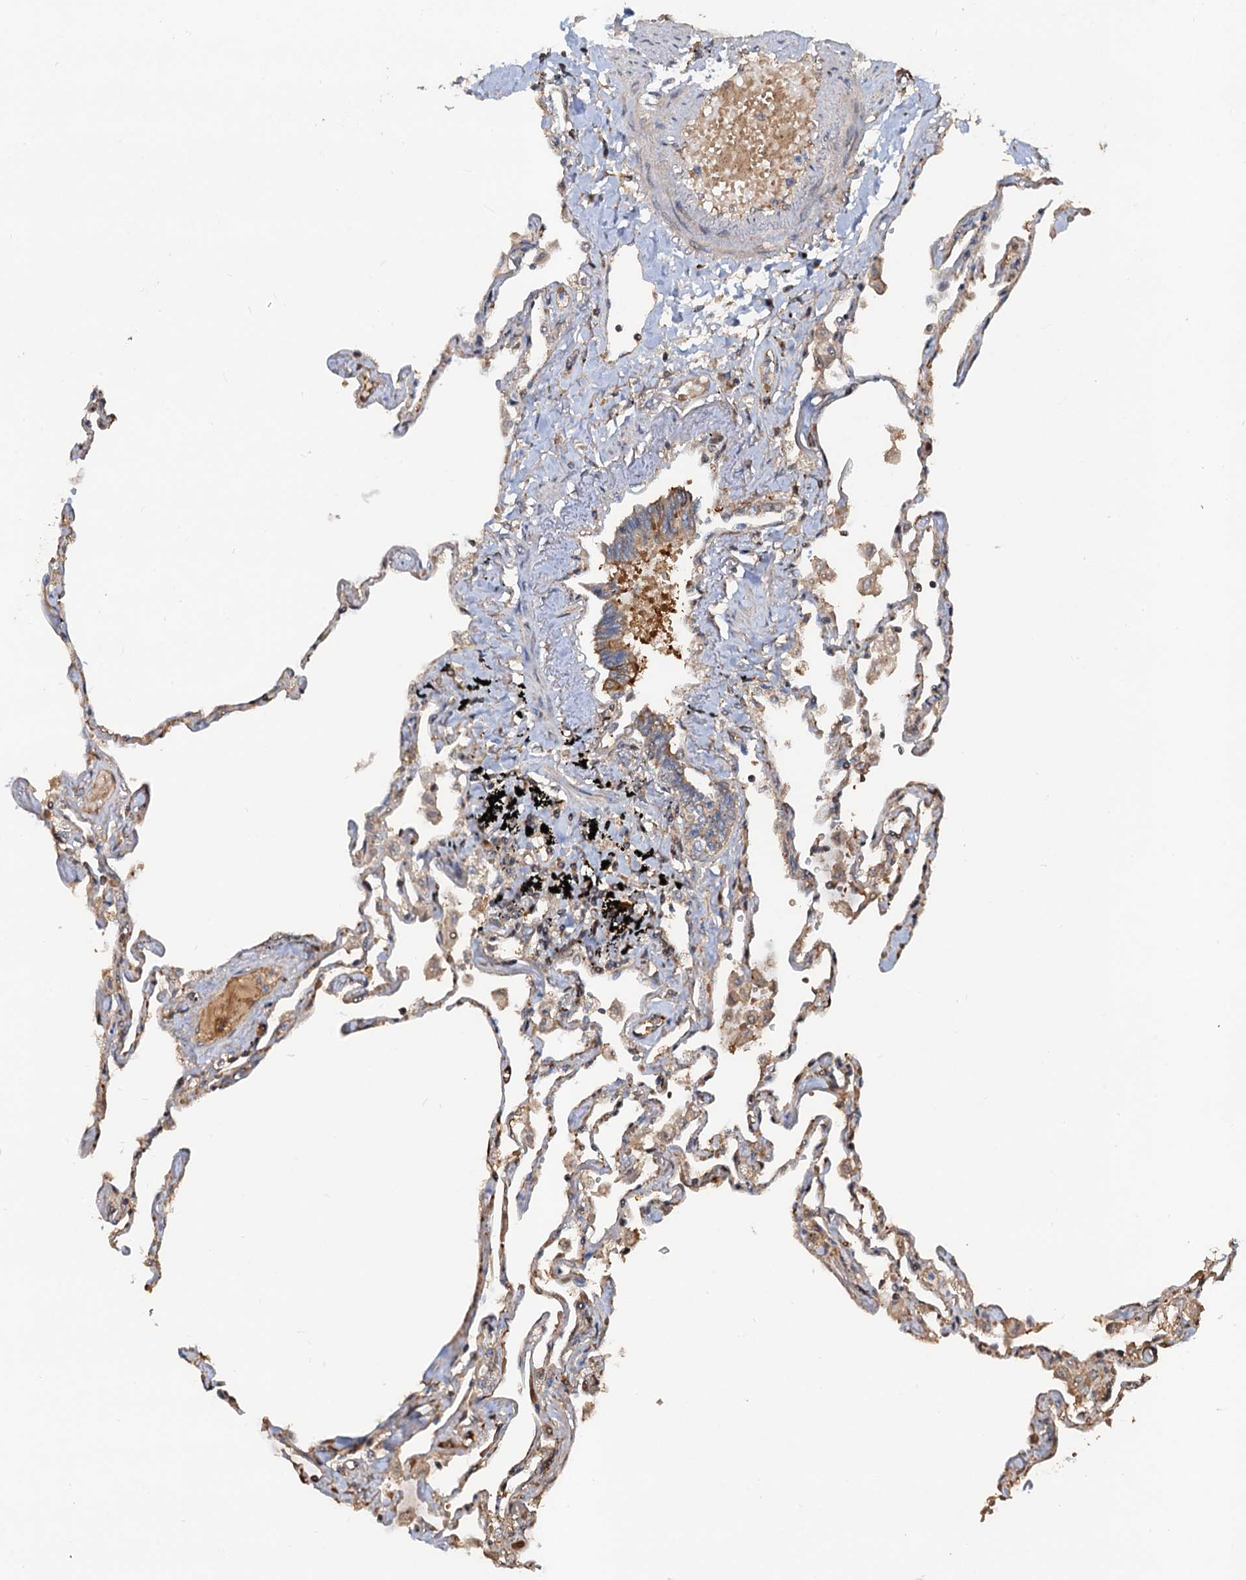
{"staining": {"intensity": "moderate", "quantity": ">75%", "location": "cytoplasmic/membranous"}, "tissue": "lung", "cell_type": "Alveolar cells", "image_type": "normal", "snomed": [{"axis": "morphology", "description": "Normal tissue, NOS"}, {"axis": "topography", "description": "Lung"}], "caption": "Unremarkable lung exhibits moderate cytoplasmic/membranous positivity in about >75% of alveolar cells Nuclei are stained in blue..", "gene": "DEXI", "patient": {"sex": "female", "age": 67}}